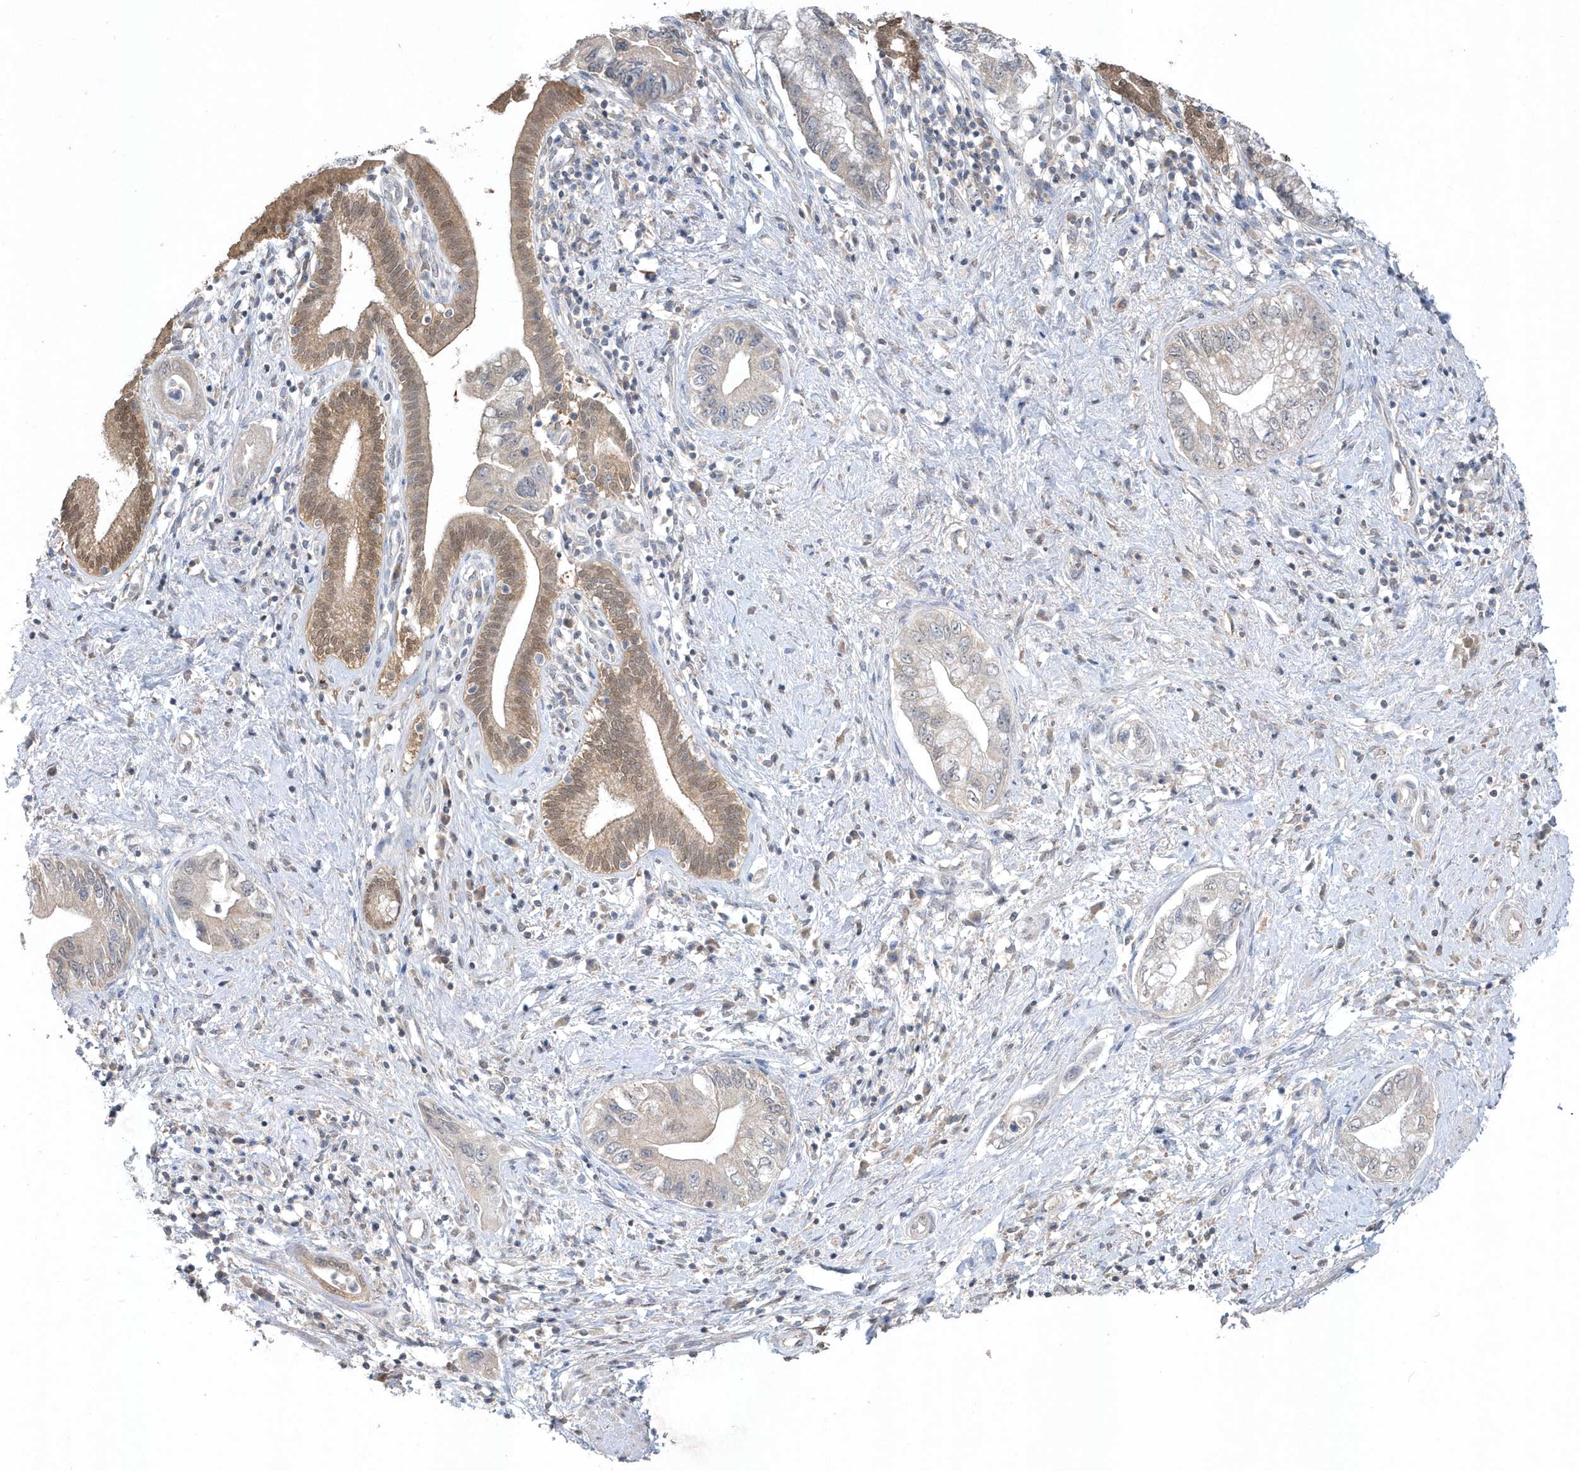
{"staining": {"intensity": "moderate", "quantity": "25%-75%", "location": "cytoplasmic/membranous,nuclear"}, "tissue": "pancreatic cancer", "cell_type": "Tumor cells", "image_type": "cancer", "snomed": [{"axis": "morphology", "description": "Adenocarcinoma, NOS"}, {"axis": "topography", "description": "Pancreas"}], "caption": "A high-resolution photomicrograph shows immunohistochemistry (IHC) staining of pancreatic cancer, which exhibits moderate cytoplasmic/membranous and nuclear positivity in approximately 25%-75% of tumor cells.", "gene": "AKR7A2", "patient": {"sex": "female", "age": 73}}